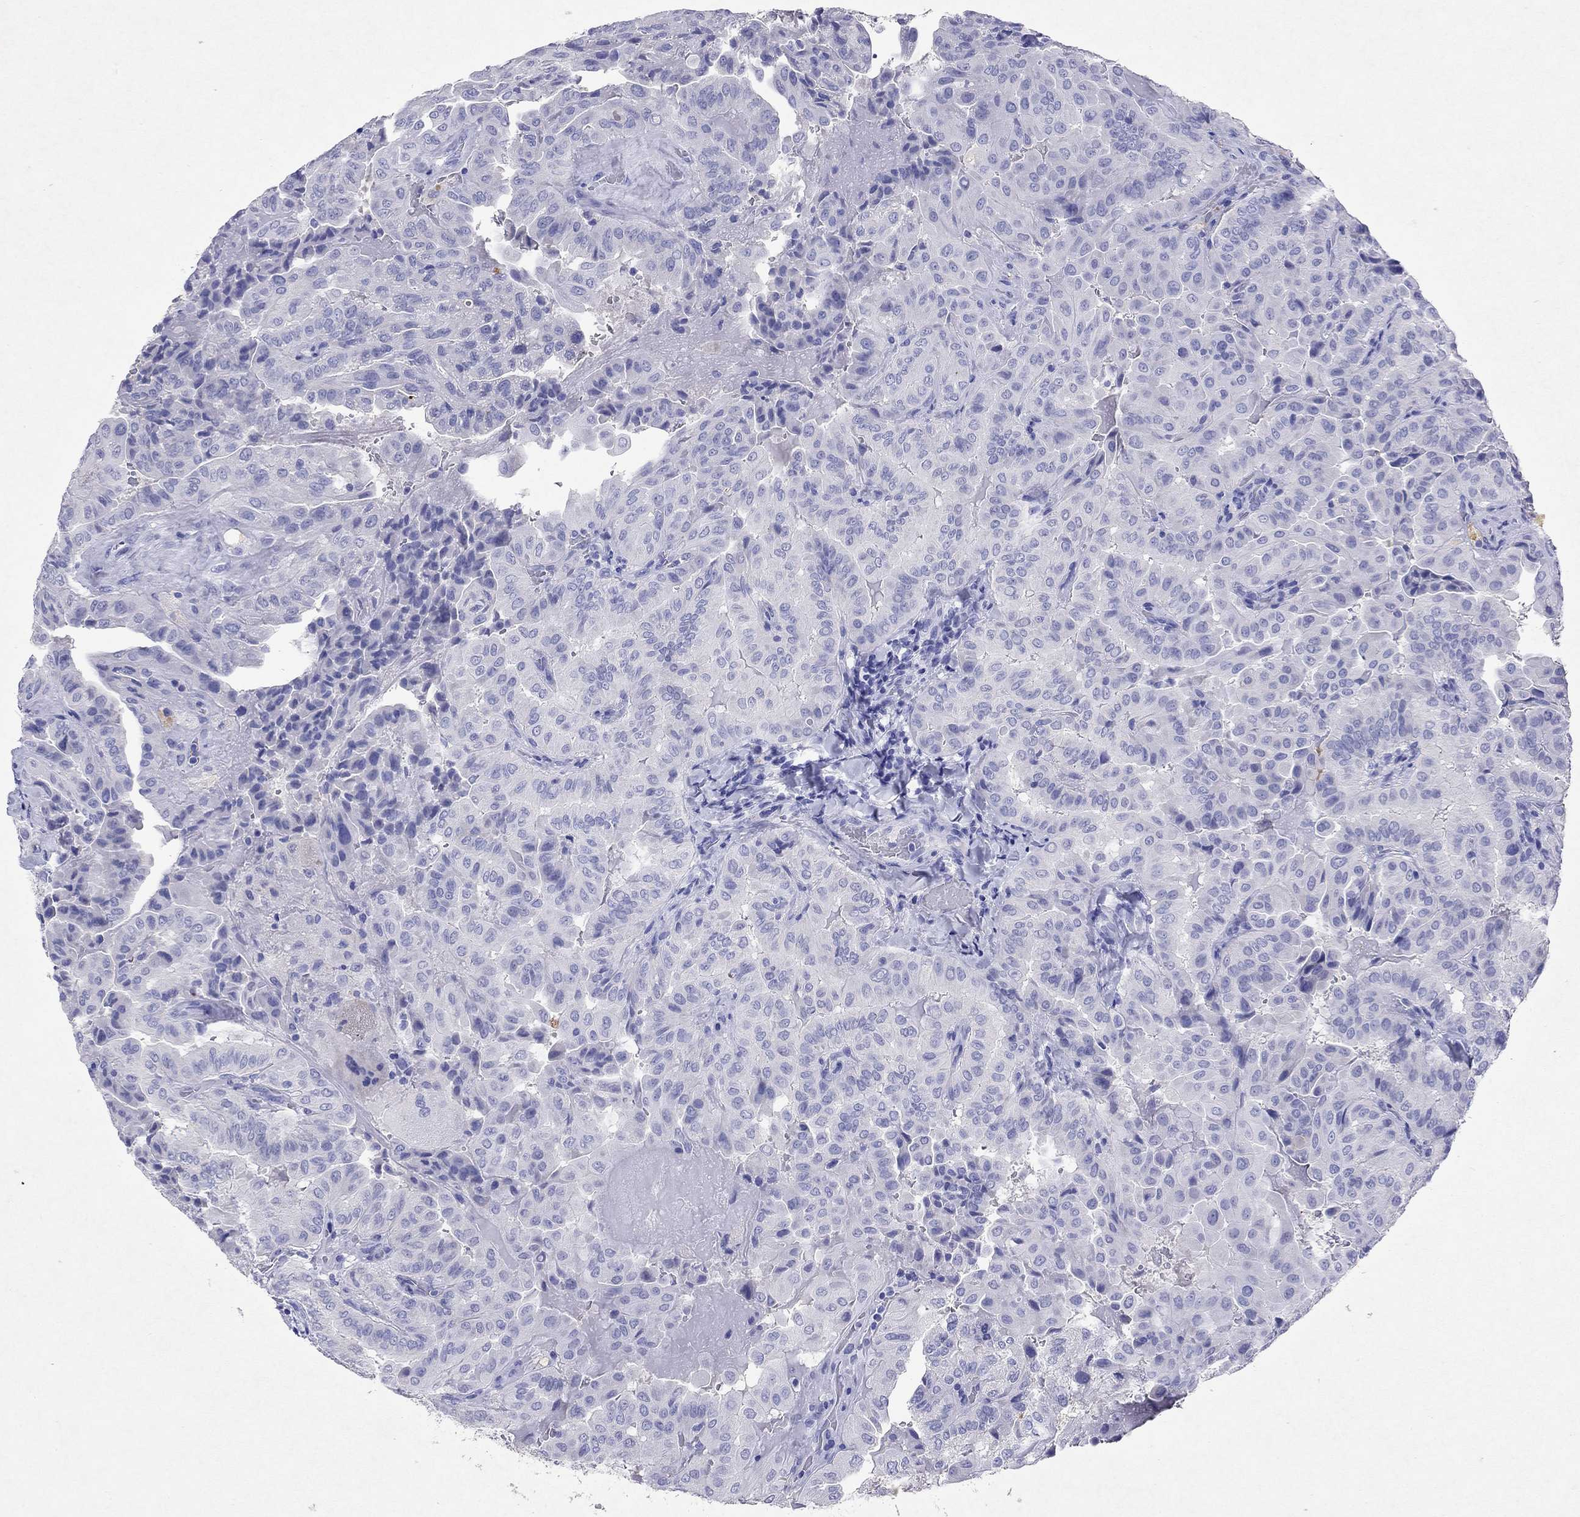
{"staining": {"intensity": "negative", "quantity": "none", "location": "none"}, "tissue": "thyroid cancer", "cell_type": "Tumor cells", "image_type": "cancer", "snomed": [{"axis": "morphology", "description": "Papillary adenocarcinoma, NOS"}, {"axis": "topography", "description": "Thyroid gland"}], "caption": "Immunohistochemistry micrograph of neoplastic tissue: papillary adenocarcinoma (thyroid) stained with DAB exhibits no significant protein positivity in tumor cells.", "gene": "ARMC12", "patient": {"sex": "female", "age": 68}}